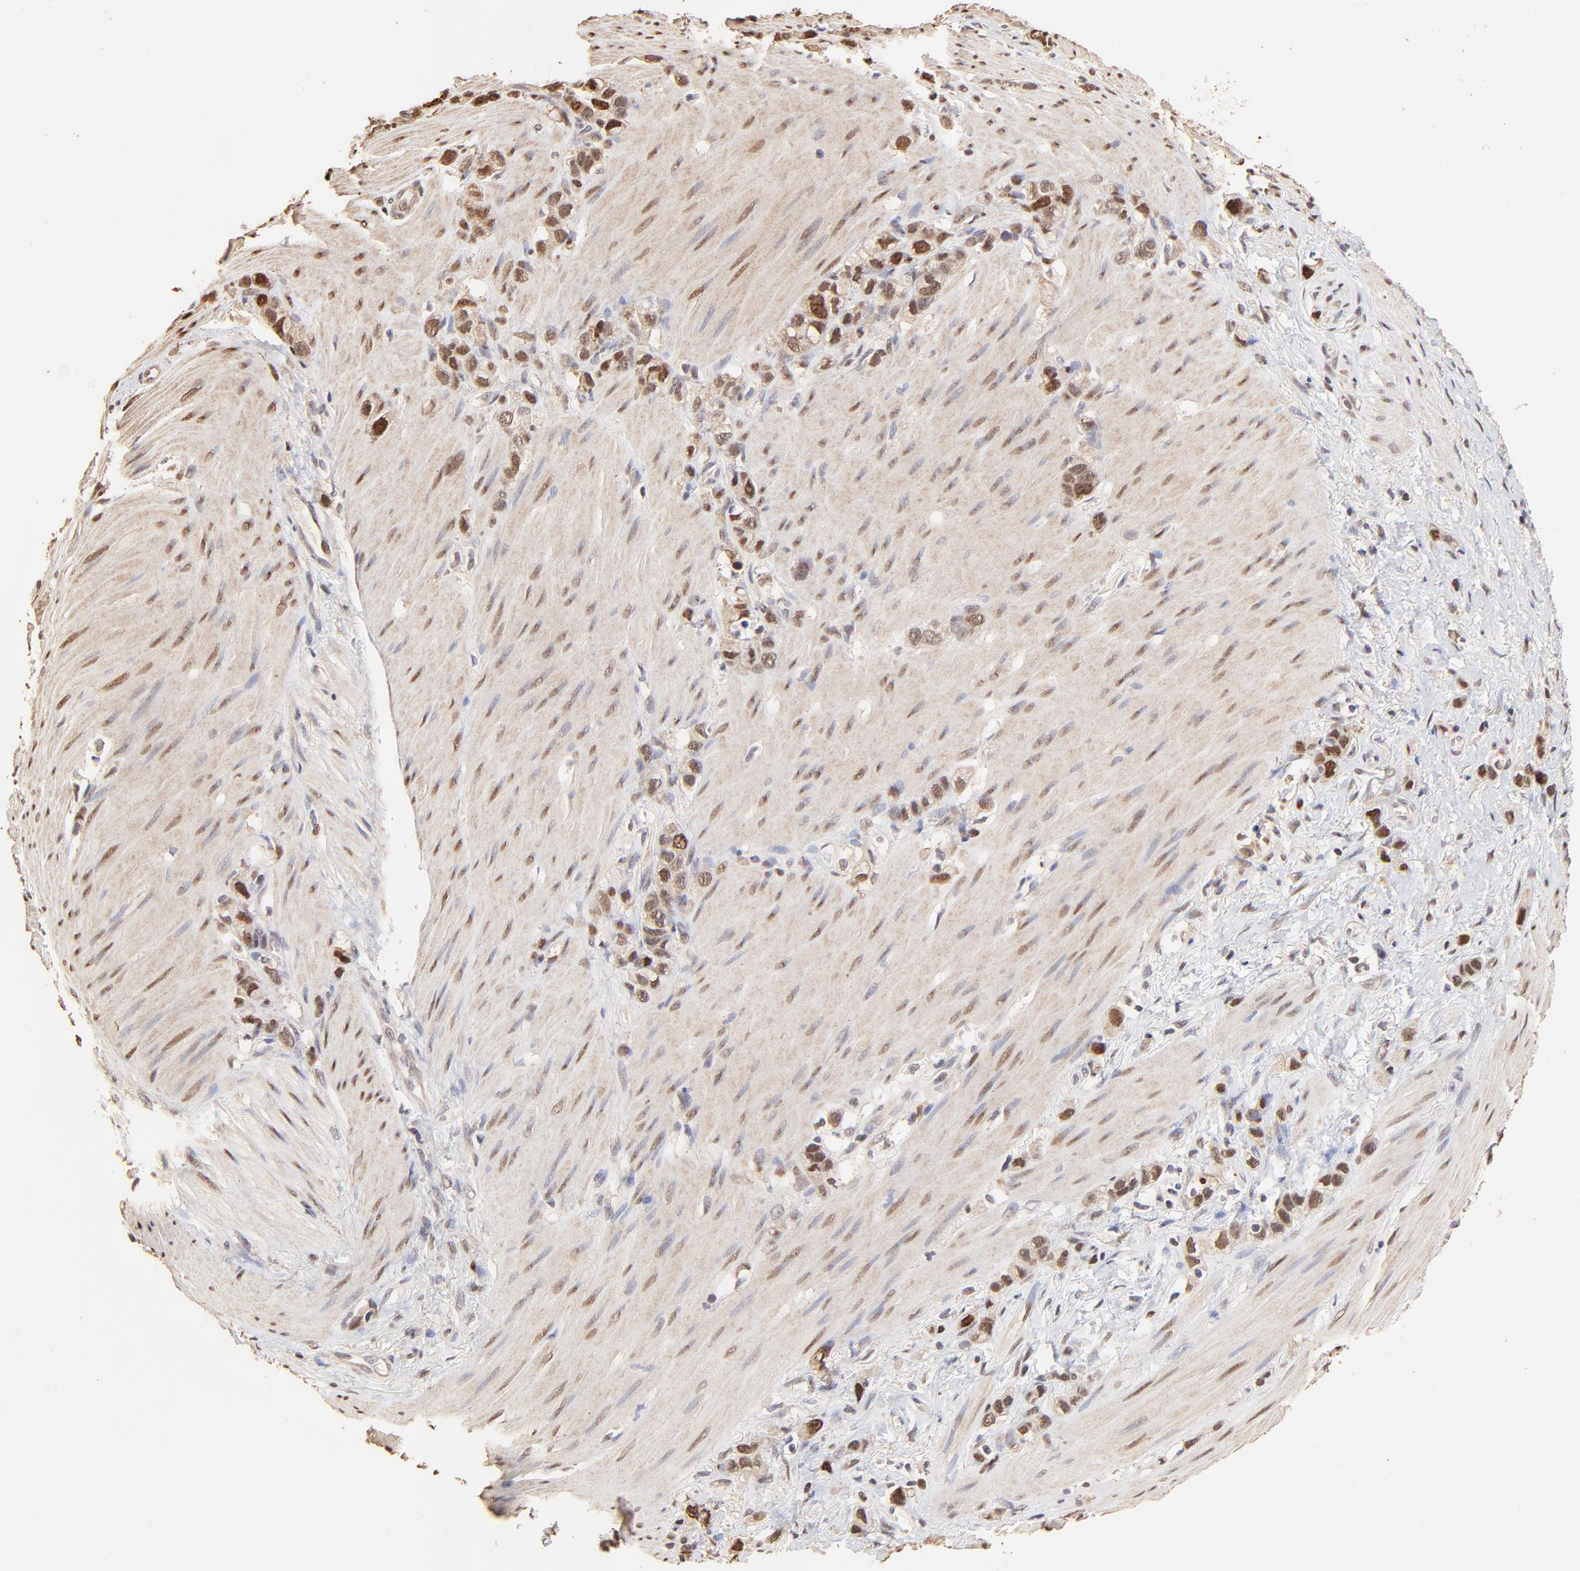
{"staining": {"intensity": "strong", "quantity": "25%-75%", "location": "nuclear"}, "tissue": "stomach cancer", "cell_type": "Tumor cells", "image_type": "cancer", "snomed": [{"axis": "morphology", "description": "Normal tissue, NOS"}, {"axis": "morphology", "description": "Adenocarcinoma, NOS"}, {"axis": "morphology", "description": "Adenocarcinoma, High grade"}, {"axis": "topography", "description": "Stomach, upper"}, {"axis": "topography", "description": "Stomach"}], "caption": "Stomach high-grade adenocarcinoma stained with IHC exhibits strong nuclear staining in about 25%-75% of tumor cells.", "gene": "BIRC5", "patient": {"sex": "female", "age": 65}}